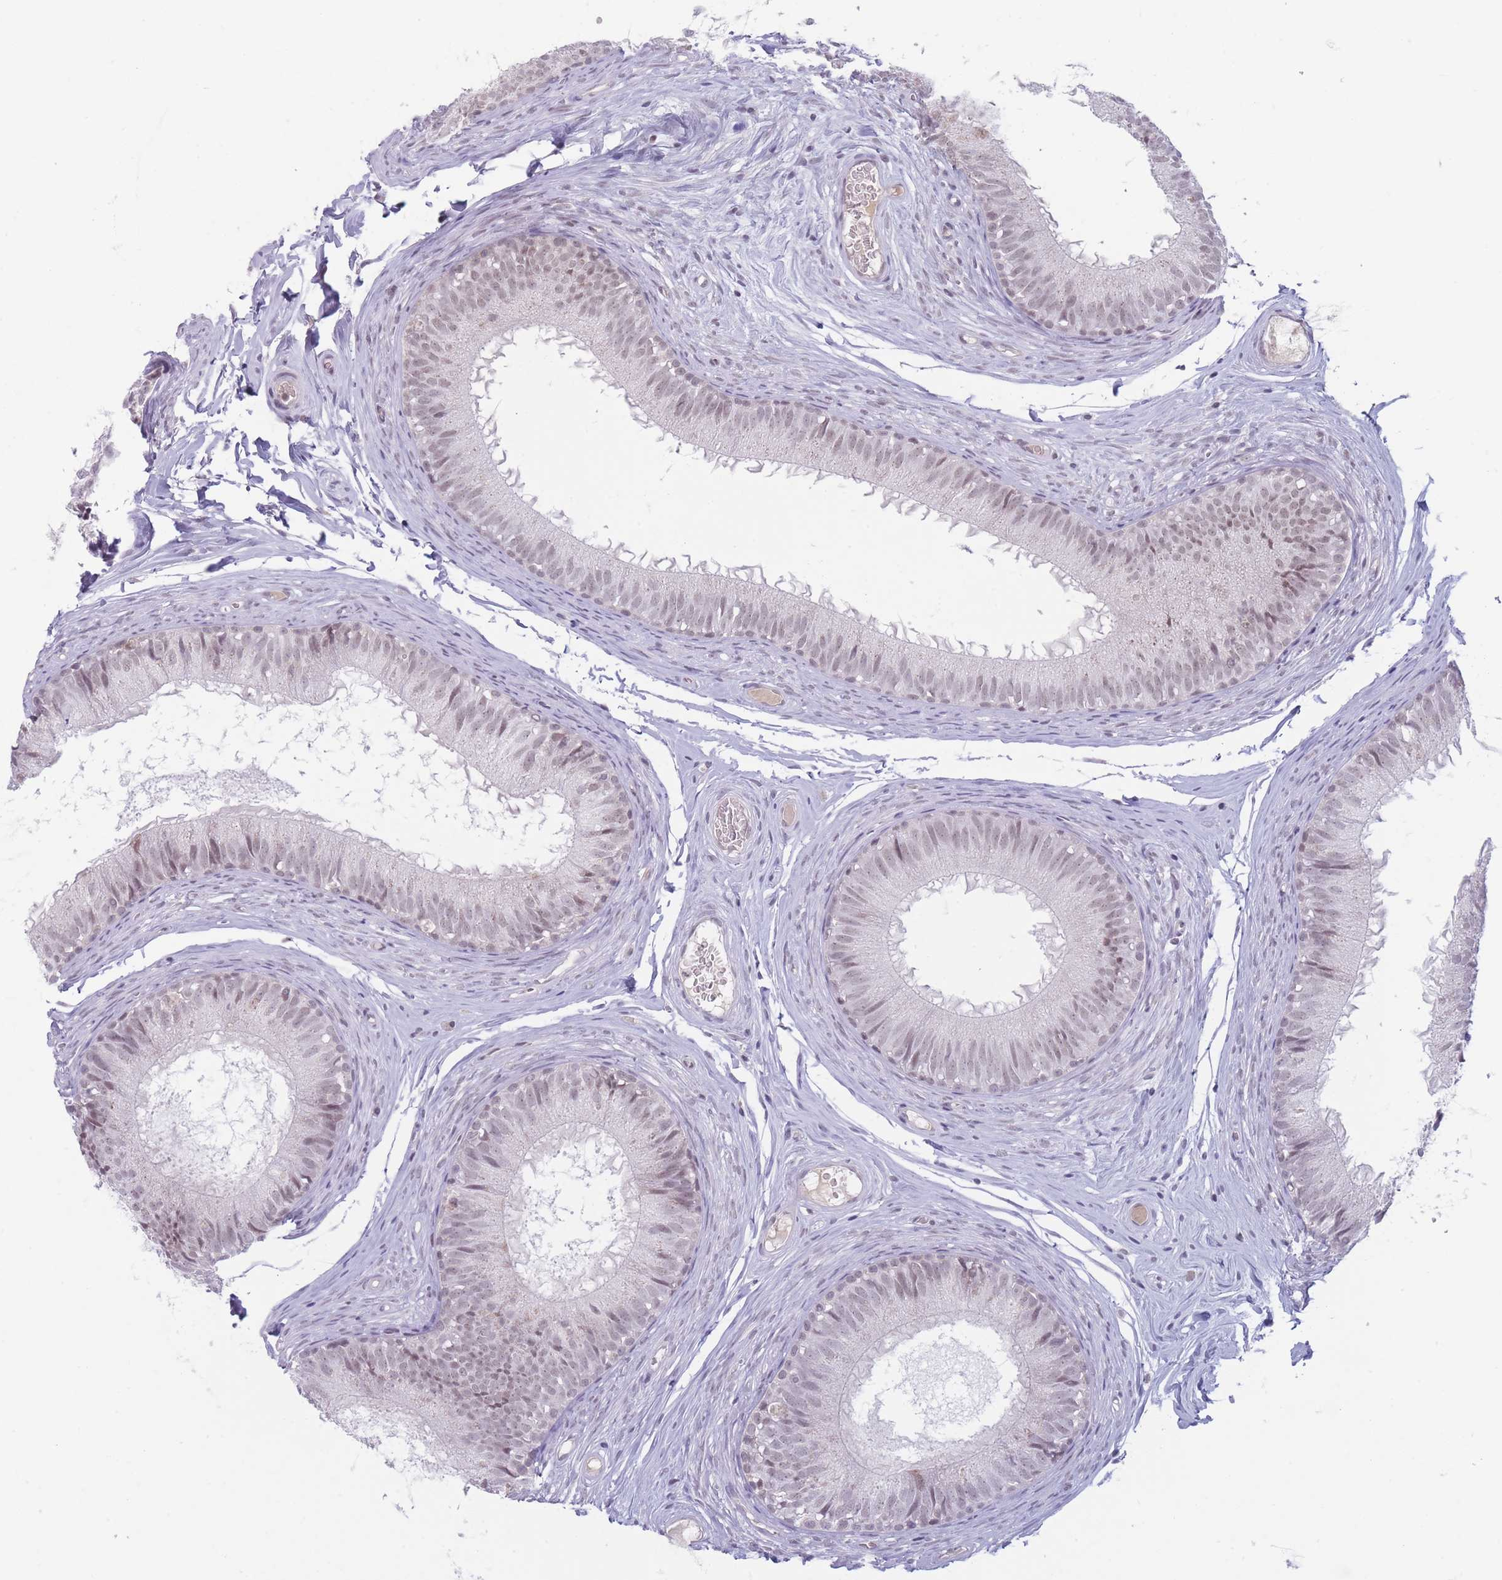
{"staining": {"intensity": "moderate", "quantity": "25%-75%", "location": "nuclear"}, "tissue": "epididymis", "cell_type": "Glandular cells", "image_type": "normal", "snomed": [{"axis": "morphology", "description": "Normal tissue, NOS"}, {"axis": "topography", "description": "Epididymis"}], "caption": "A micrograph of epididymis stained for a protein shows moderate nuclear brown staining in glandular cells. Using DAB (3,3'-diaminobenzidine) (brown) and hematoxylin (blue) stains, captured at high magnification using brightfield microscopy.", "gene": "ARID3B", "patient": {"sex": "male", "age": 25}}